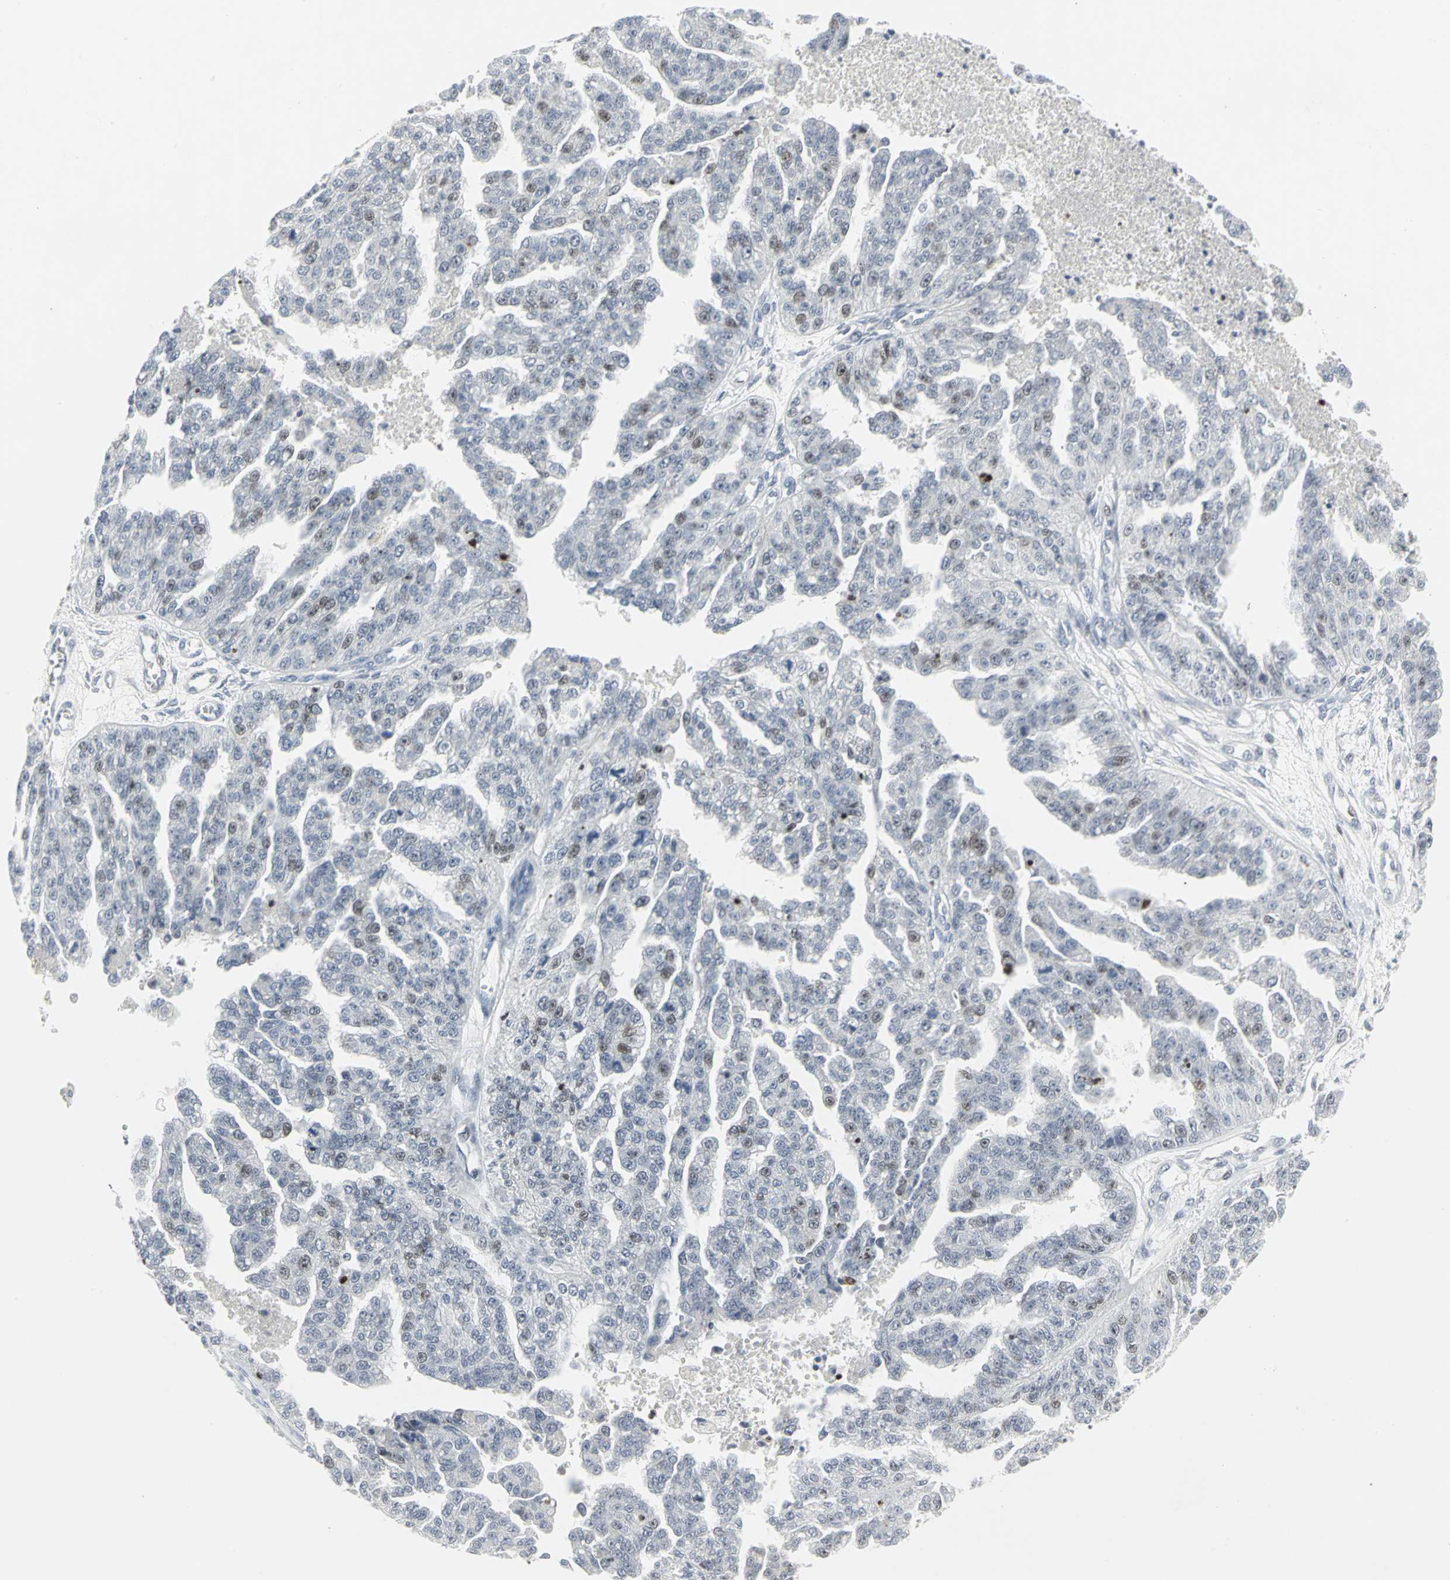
{"staining": {"intensity": "weak", "quantity": "<25%", "location": "nuclear"}, "tissue": "ovarian cancer", "cell_type": "Tumor cells", "image_type": "cancer", "snomed": [{"axis": "morphology", "description": "Cystadenocarcinoma, serous, NOS"}, {"axis": "topography", "description": "Ovary"}], "caption": "IHC photomicrograph of neoplastic tissue: serous cystadenocarcinoma (ovarian) stained with DAB exhibits no significant protein staining in tumor cells. (Stains: DAB (3,3'-diaminobenzidine) IHC with hematoxylin counter stain, Microscopy: brightfield microscopy at high magnification).", "gene": "RPA1", "patient": {"sex": "female", "age": 58}}